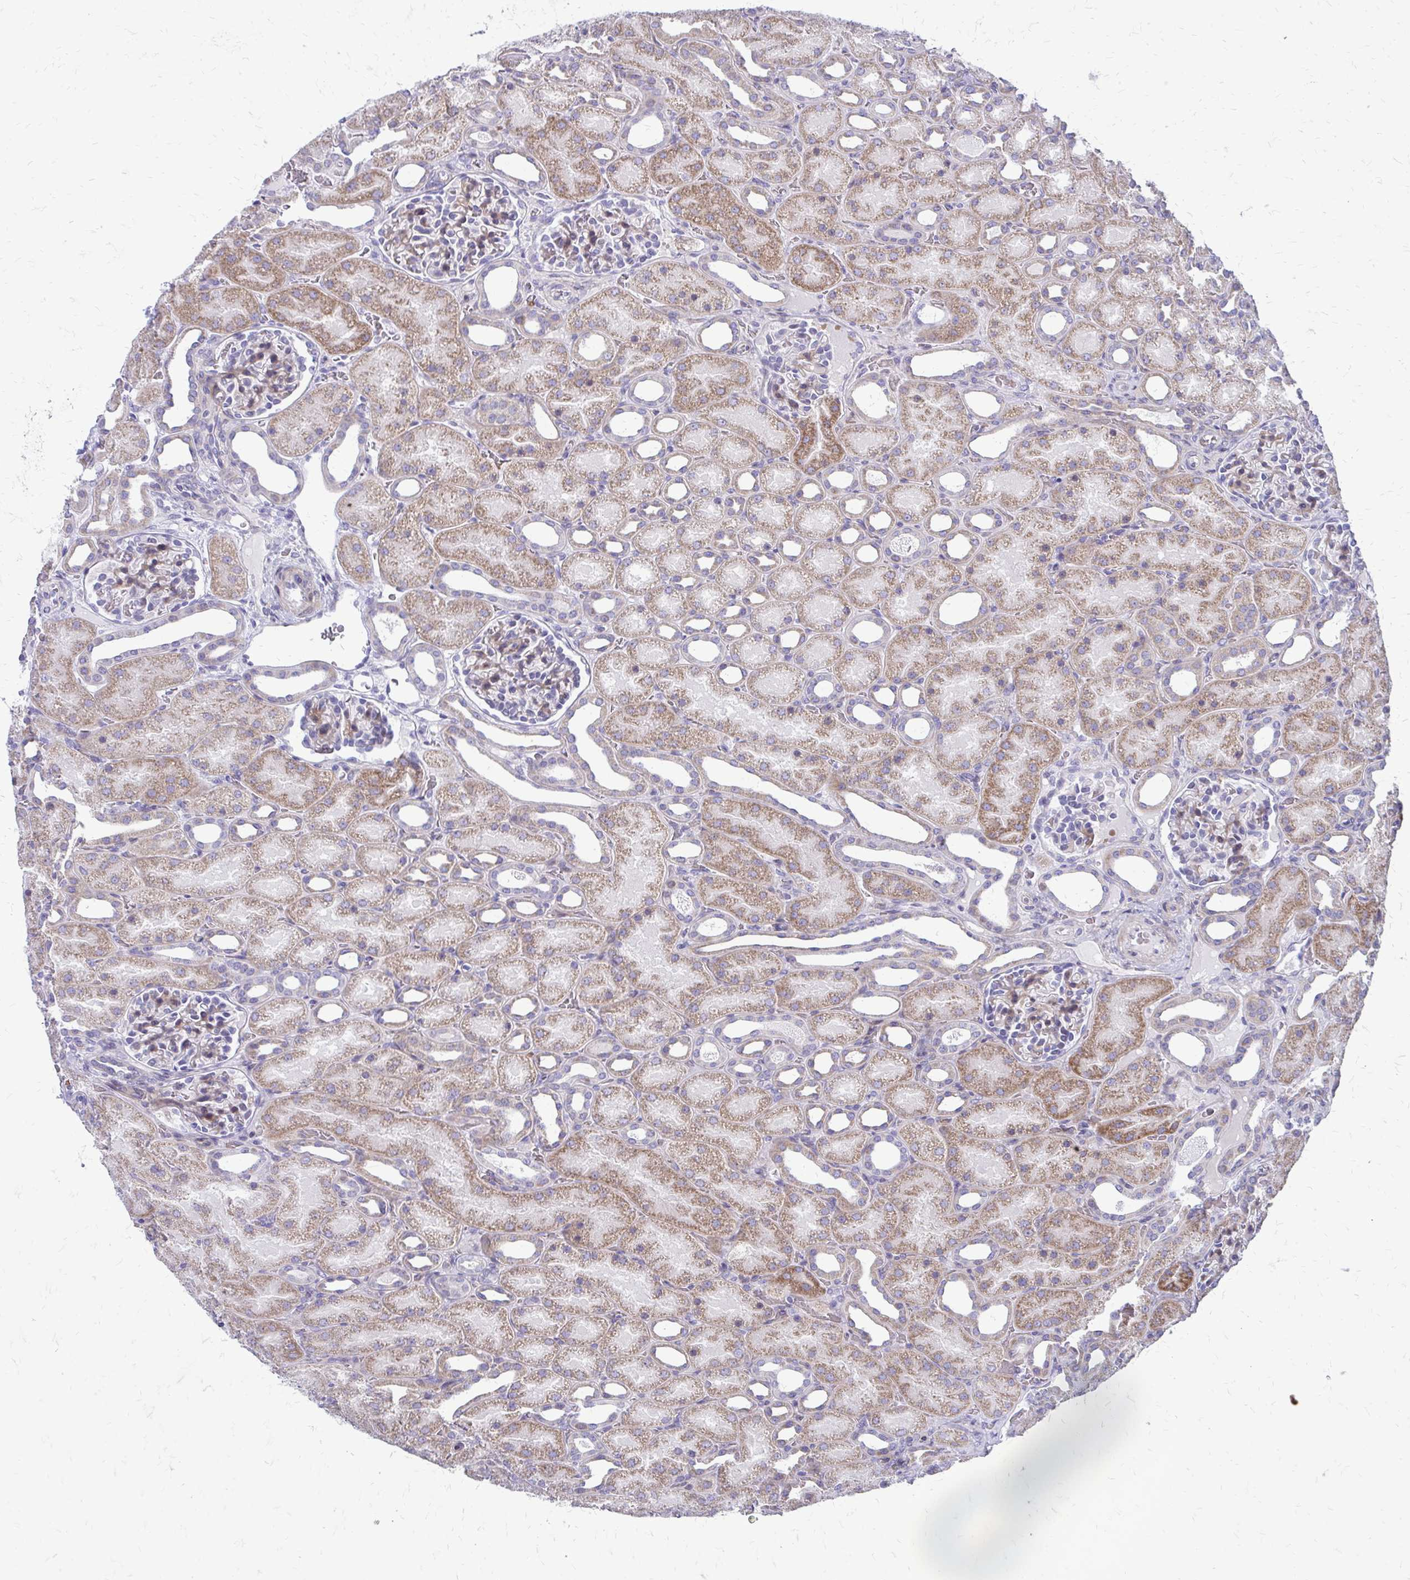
{"staining": {"intensity": "weak", "quantity": "25%-75%", "location": "cytoplasmic/membranous"}, "tissue": "kidney", "cell_type": "Cells in glomeruli", "image_type": "normal", "snomed": [{"axis": "morphology", "description": "Normal tissue, NOS"}, {"axis": "topography", "description": "Kidney"}], "caption": "Protein staining demonstrates weak cytoplasmic/membranous positivity in about 25%-75% of cells in glomeruli in unremarkable kidney.", "gene": "FUNDC2", "patient": {"sex": "male", "age": 2}}